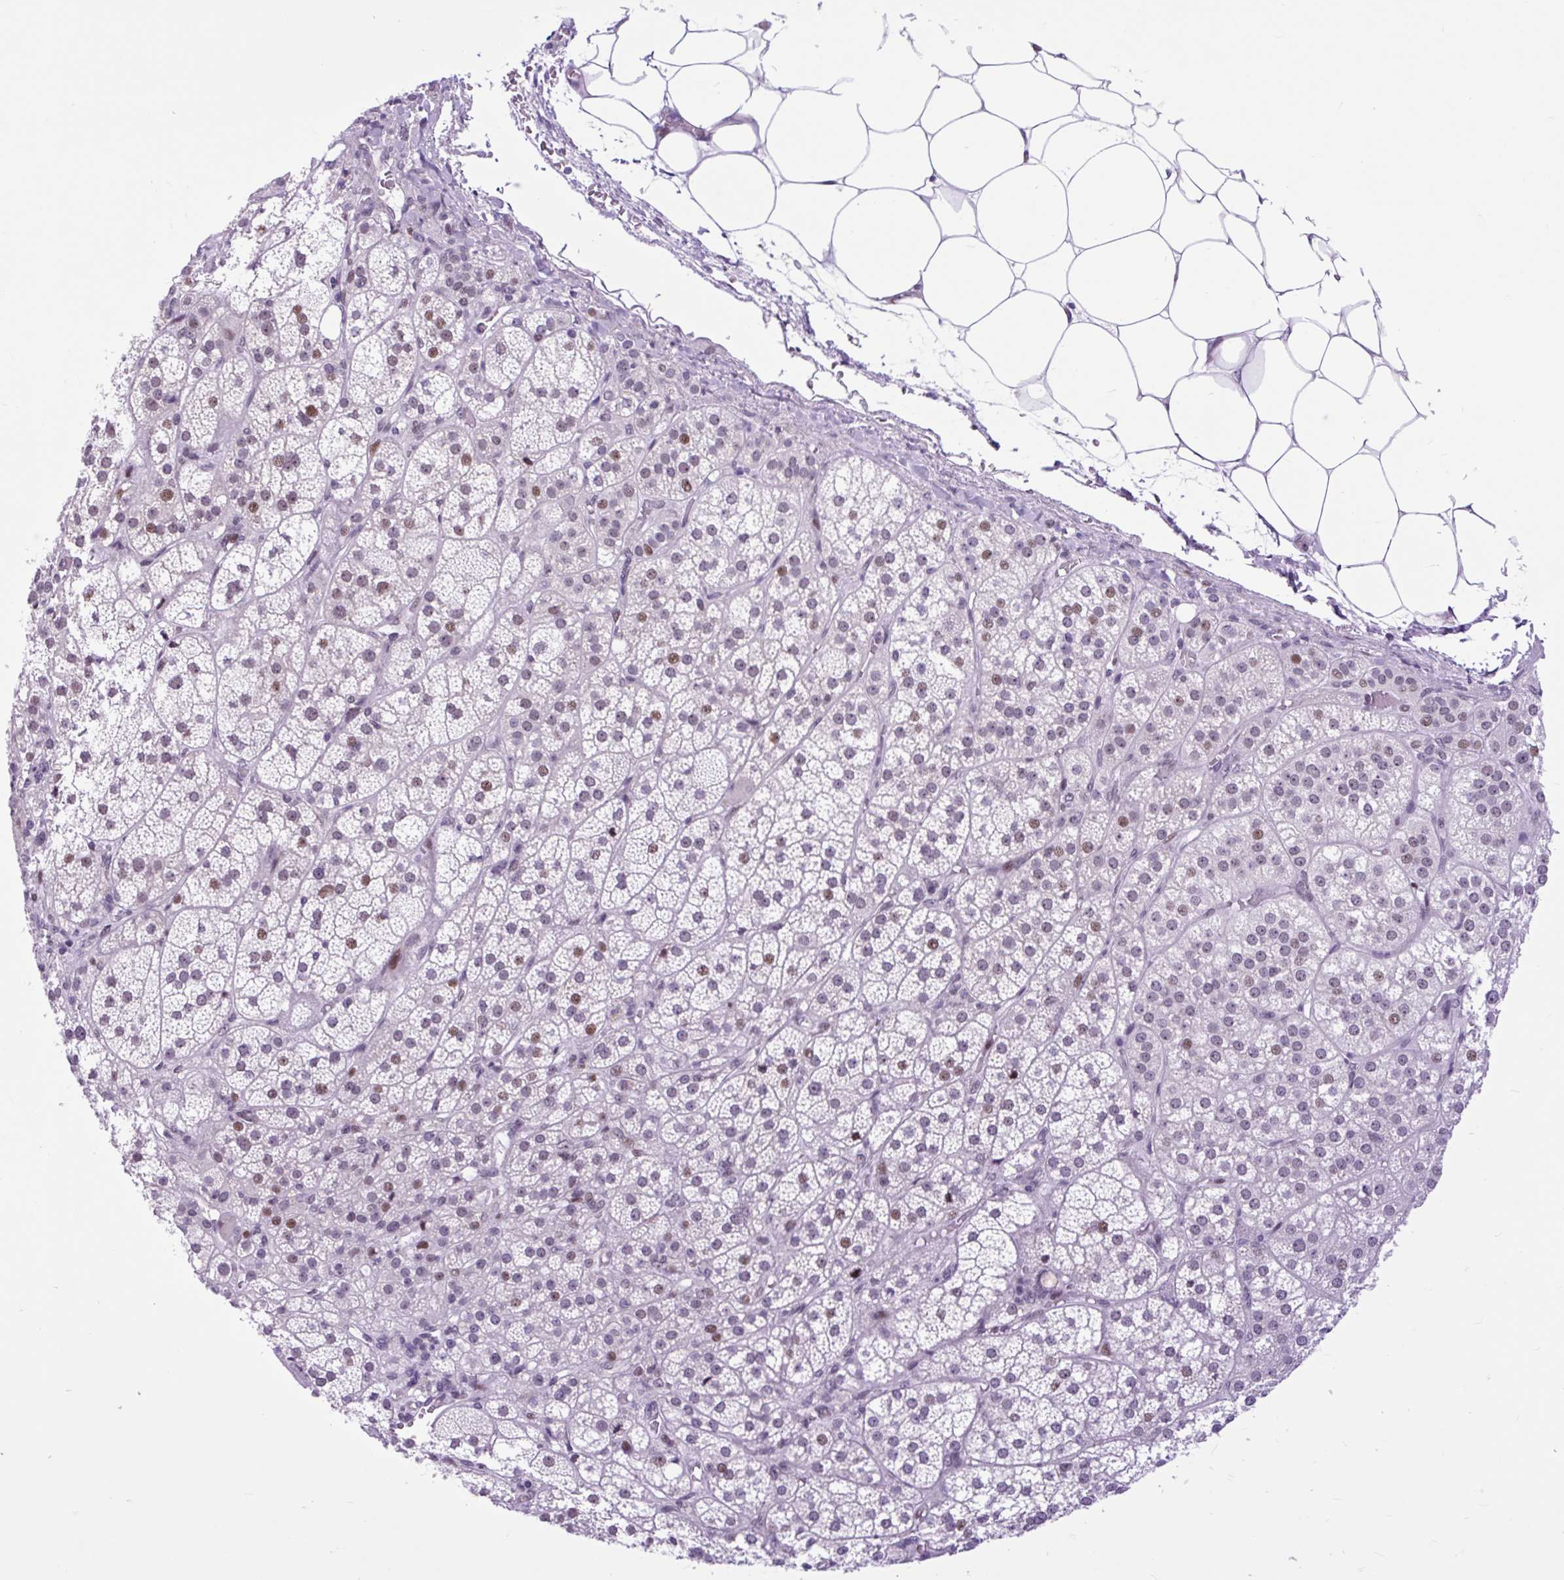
{"staining": {"intensity": "weak", "quantity": "25%-75%", "location": "nuclear"}, "tissue": "adrenal gland", "cell_type": "Glandular cells", "image_type": "normal", "snomed": [{"axis": "morphology", "description": "Normal tissue, NOS"}, {"axis": "topography", "description": "Adrenal gland"}], "caption": "DAB (3,3'-diaminobenzidine) immunohistochemical staining of normal human adrenal gland shows weak nuclear protein staining in about 25%-75% of glandular cells.", "gene": "CLK2", "patient": {"sex": "female", "age": 60}}